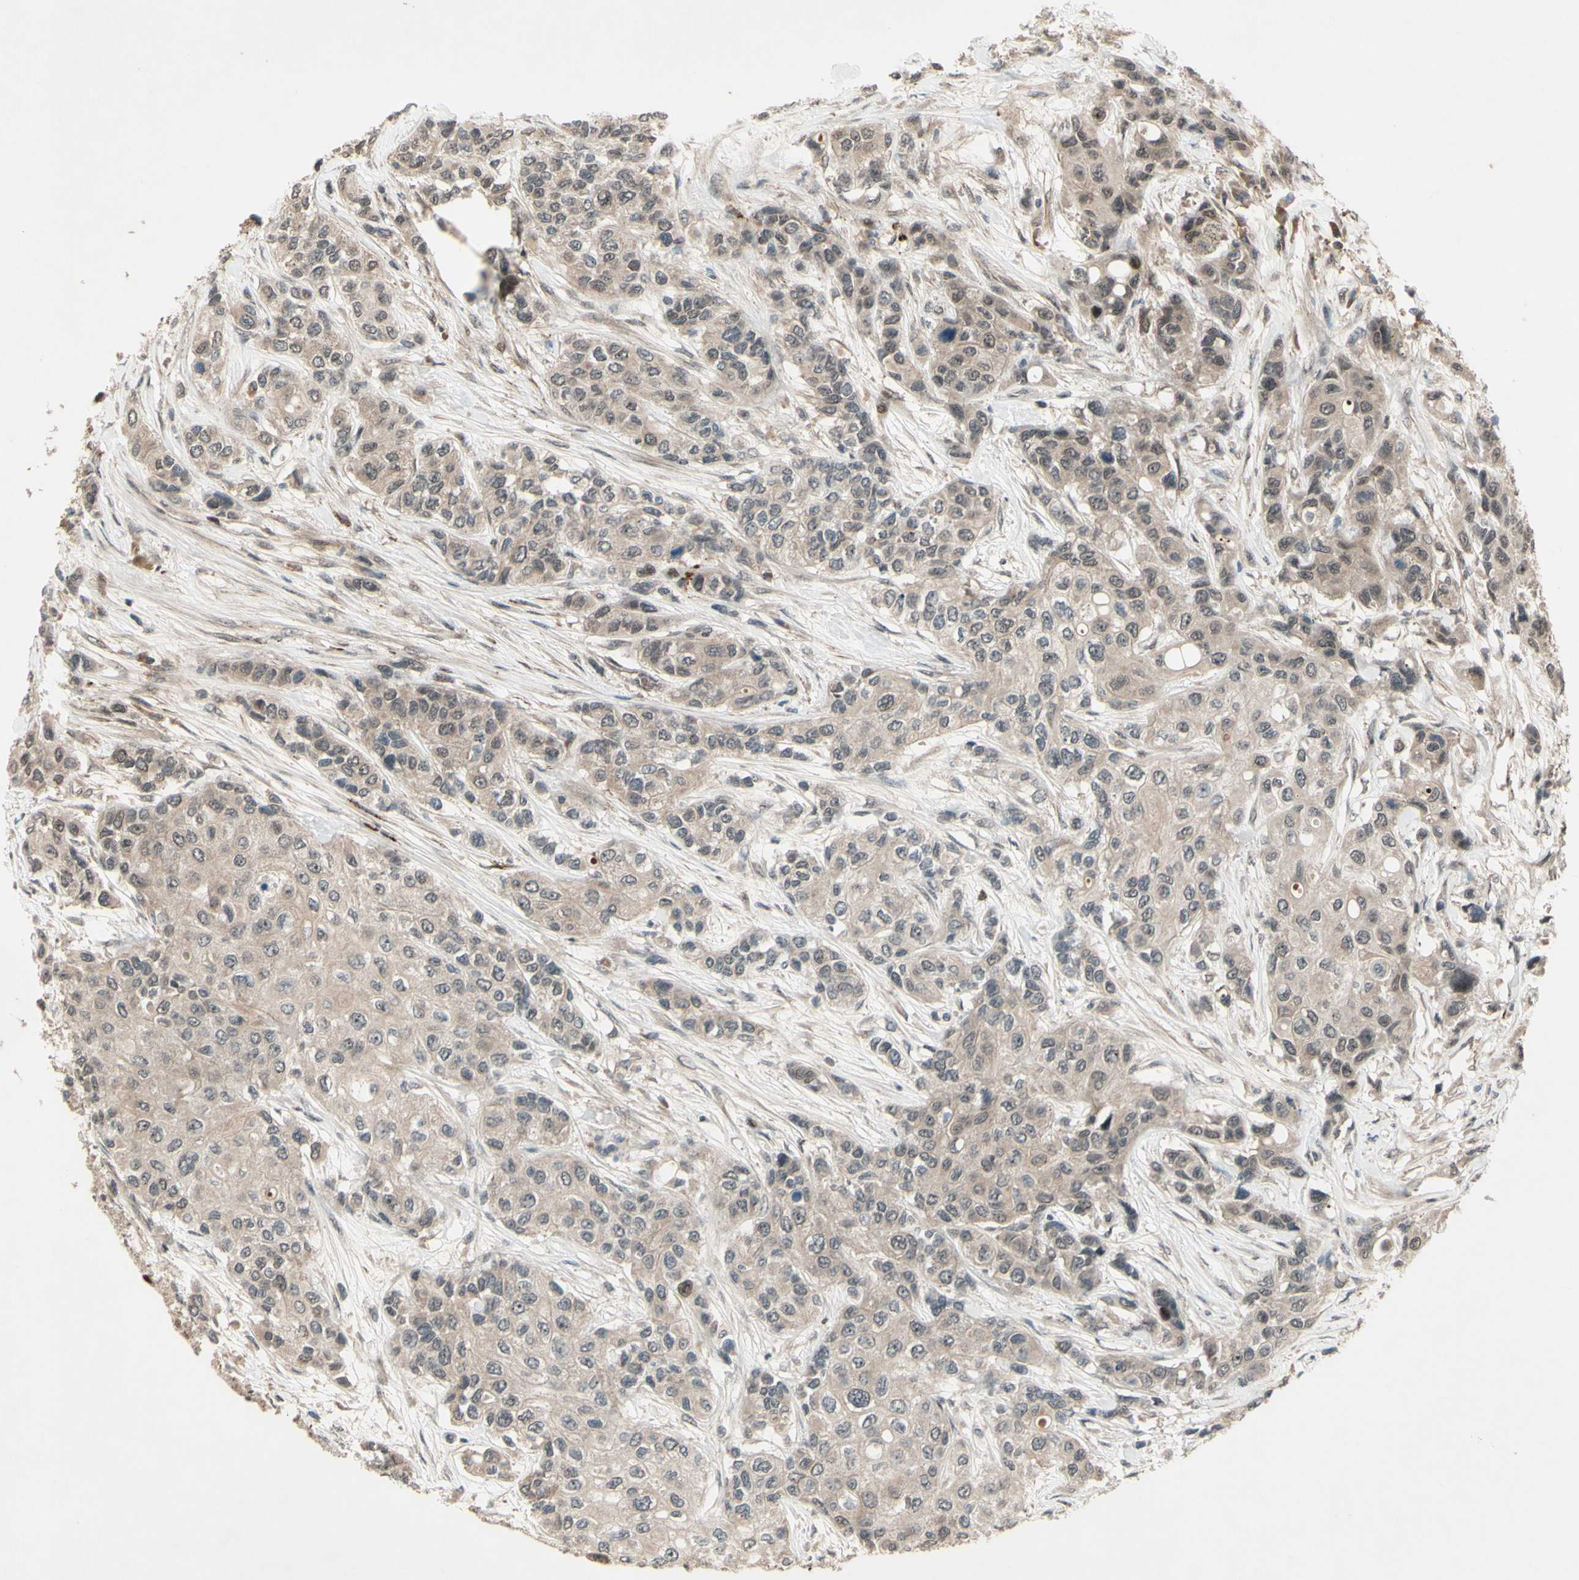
{"staining": {"intensity": "weak", "quantity": ">75%", "location": "cytoplasmic/membranous"}, "tissue": "urothelial cancer", "cell_type": "Tumor cells", "image_type": "cancer", "snomed": [{"axis": "morphology", "description": "Urothelial carcinoma, High grade"}, {"axis": "topography", "description": "Urinary bladder"}], "caption": "A histopathology image of human urothelial cancer stained for a protein reveals weak cytoplasmic/membranous brown staining in tumor cells.", "gene": "MLF2", "patient": {"sex": "female", "age": 56}}